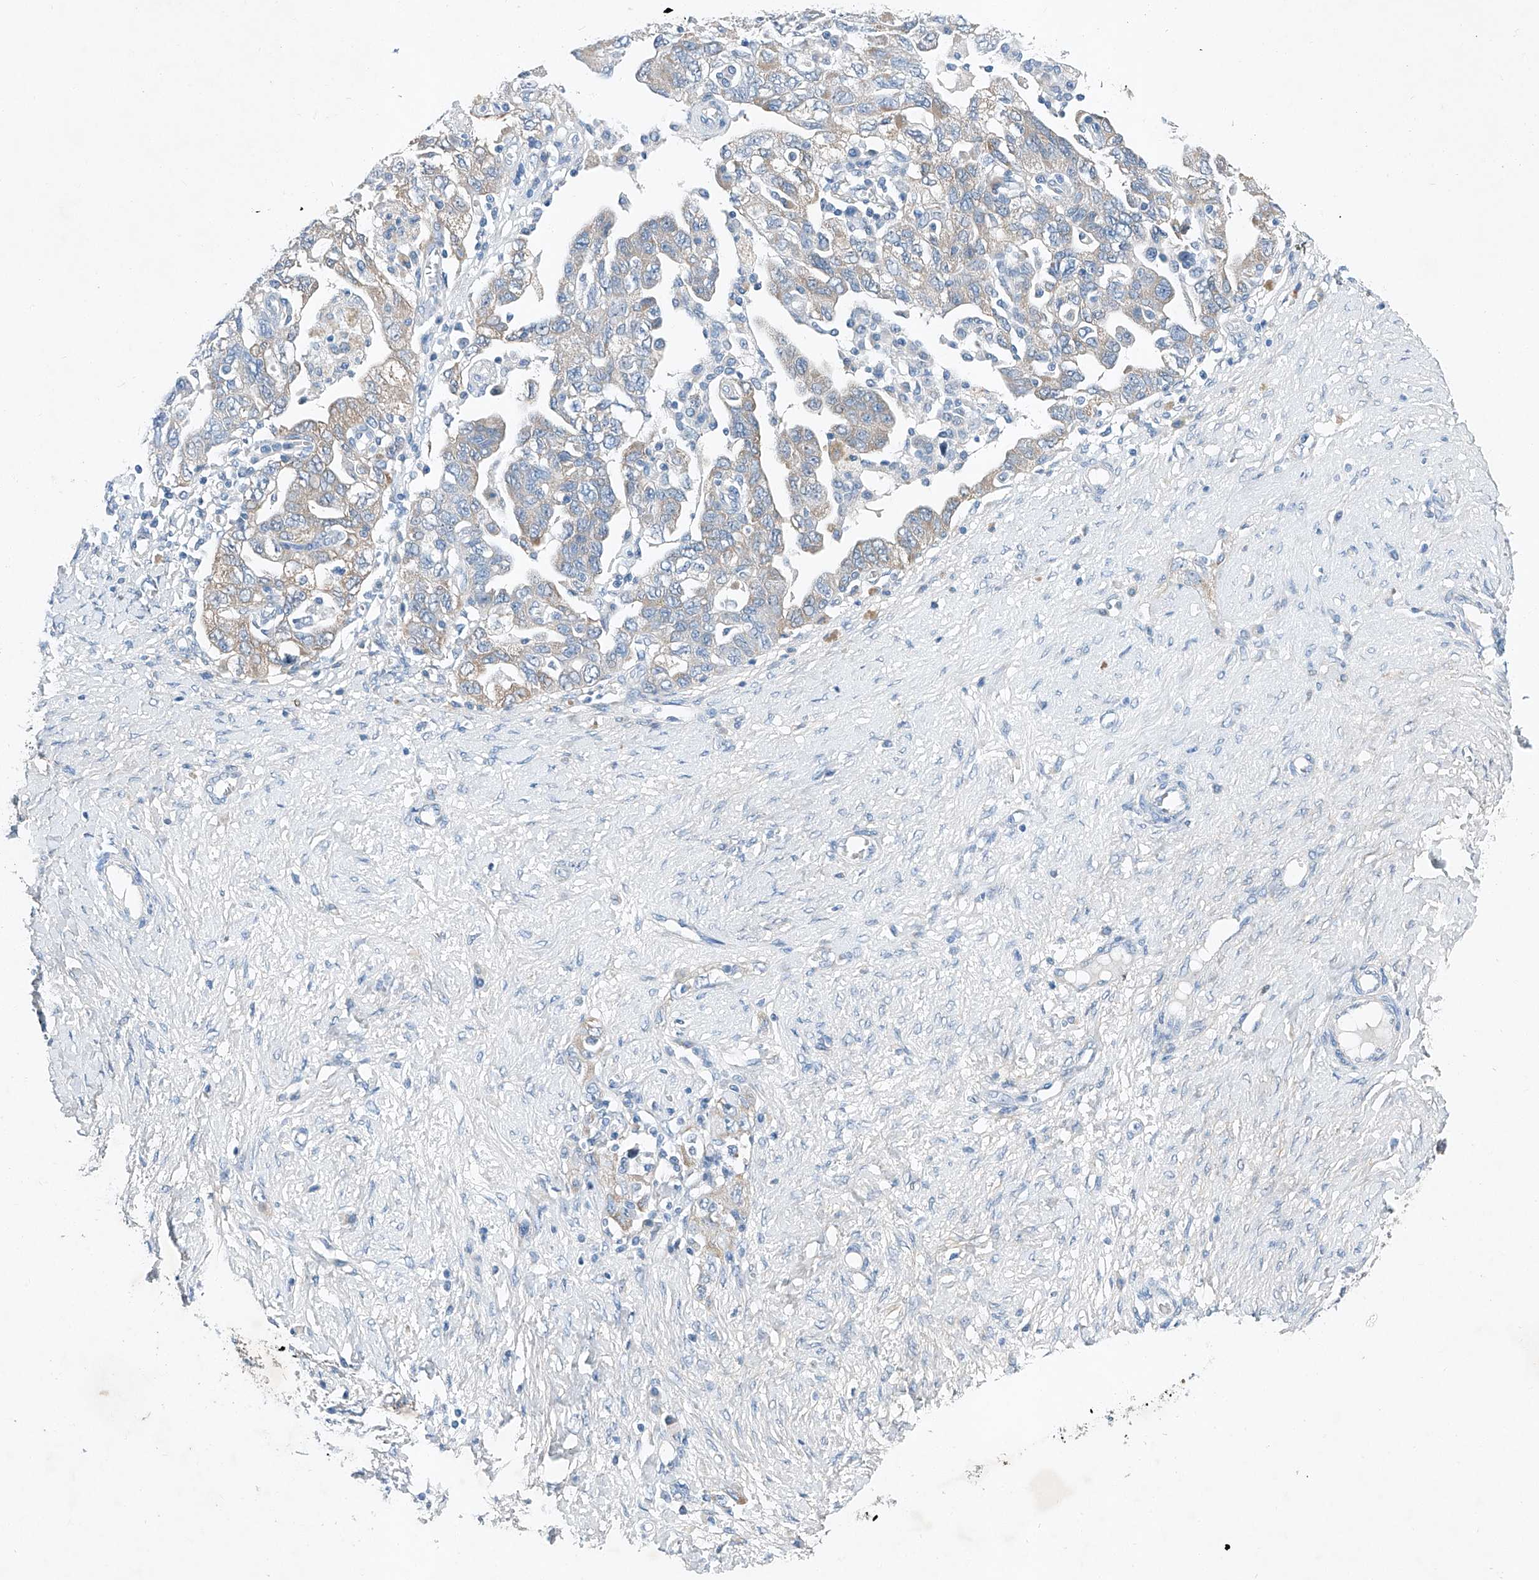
{"staining": {"intensity": "weak", "quantity": "<25%", "location": "cytoplasmic/membranous"}, "tissue": "ovarian cancer", "cell_type": "Tumor cells", "image_type": "cancer", "snomed": [{"axis": "morphology", "description": "Carcinoma, NOS"}, {"axis": "morphology", "description": "Cystadenocarcinoma, serous, NOS"}, {"axis": "topography", "description": "Ovary"}], "caption": "IHC histopathology image of neoplastic tissue: human ovarian cancer stained with DAB (3,3'-diaminobenzidine) shows no significant protein staining in tumor cells.", "gene": "MDGA1", "patient": {"sex": "female", "age": 69}}